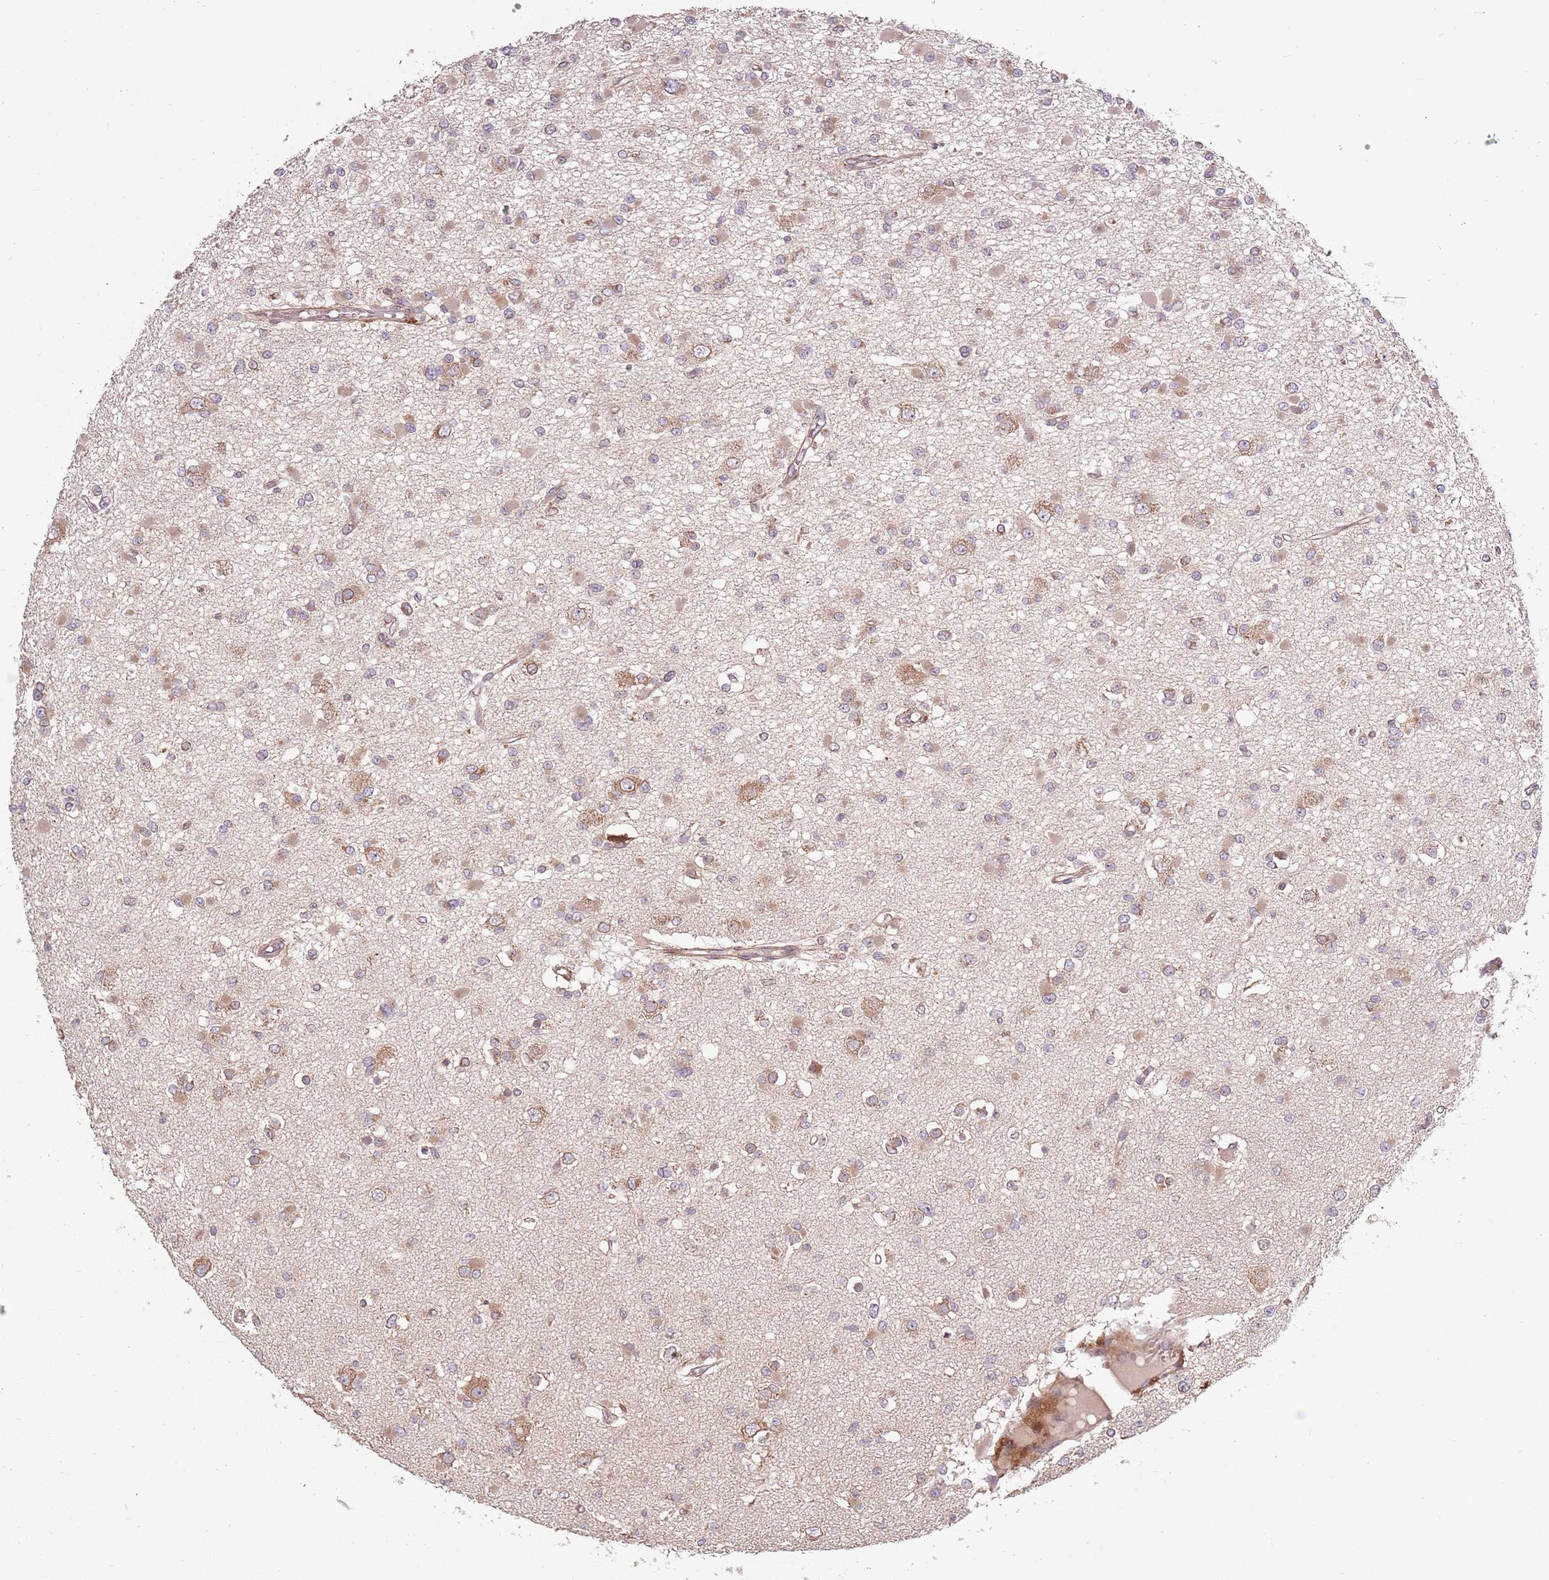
{"staining": {"intensity": "moderate", "quantity": "25%-75%", "location": "cytoplasmic/membranous"}, "tissue": "glioma", "cell_type": "Tumor cells", "image_type": "cancer", "snomed": [{"axis": "morphology", "description": "Glioma, malignant, Low grade"}, {"axis": "topography", "description": "Brain"}], "caption": "Malignant low-grade glioma stained for a protein reveals moderate cytoplasmic/membranous positivity in tumor cells.", "gene": "PLD6", "patient": {"sex": "female", "age": 22}}